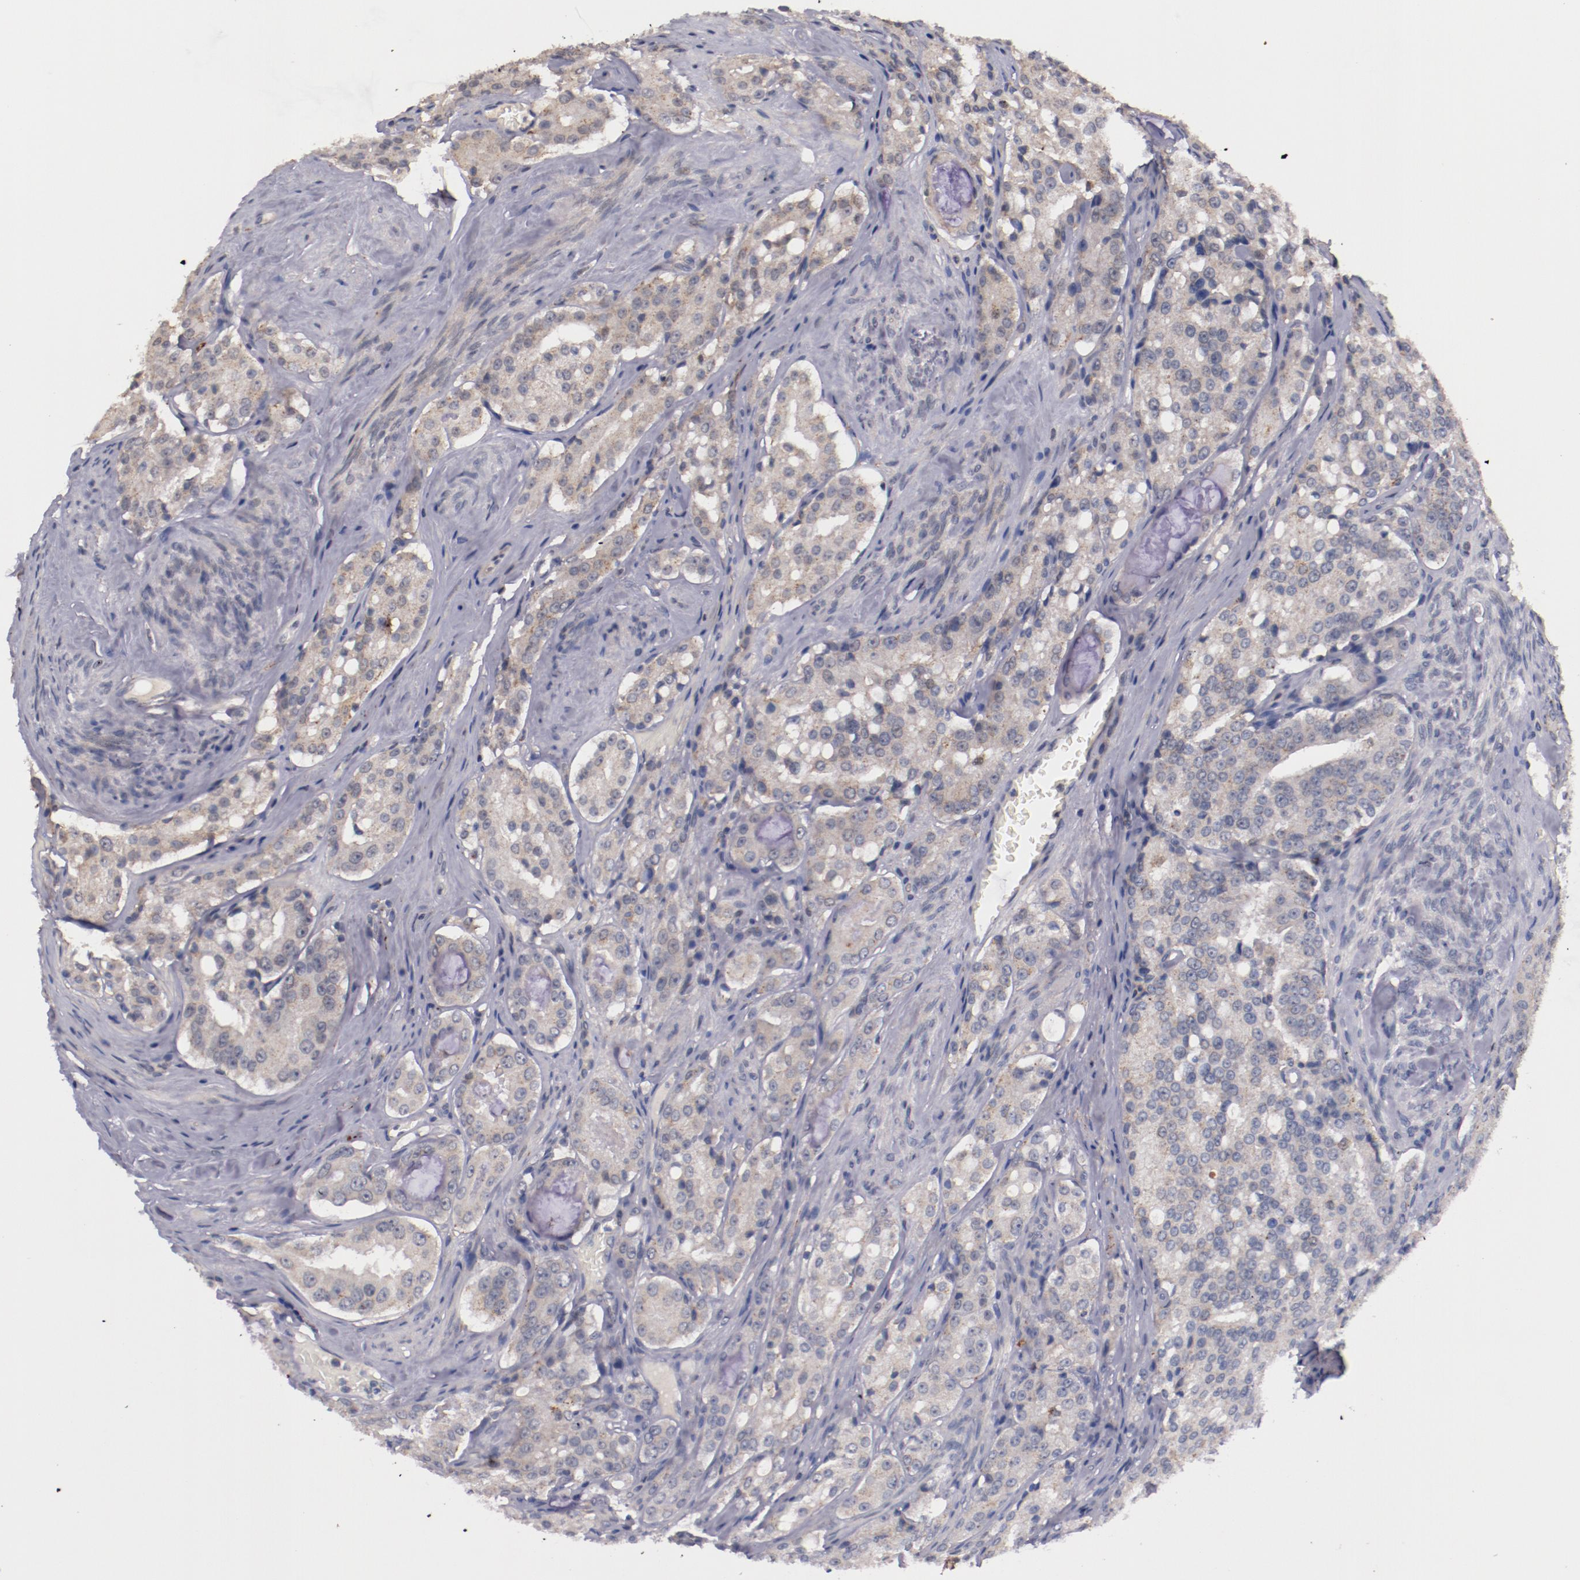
{"staining": {"intensity": "weak", "quantity": ">75%", "location": "cytoplasmic/membranous"}, "tissue": "prostate cancer", "cell_type": "Tumor cells", "image_type": "cancer", "snomed": [{"axis": "morphology", "description": "Adenocarcinoma, Medium grade"}, {"axis": "topography", "description": "Prostate"}], "caption": "Prostate cancer stained for a protein (brown) demonstrates weak cytoplasmic/membranous positive positivity in approximately >75% of tumor cells.", "gene": "SYP", "patient": {"sex": "male", "age": 72}}